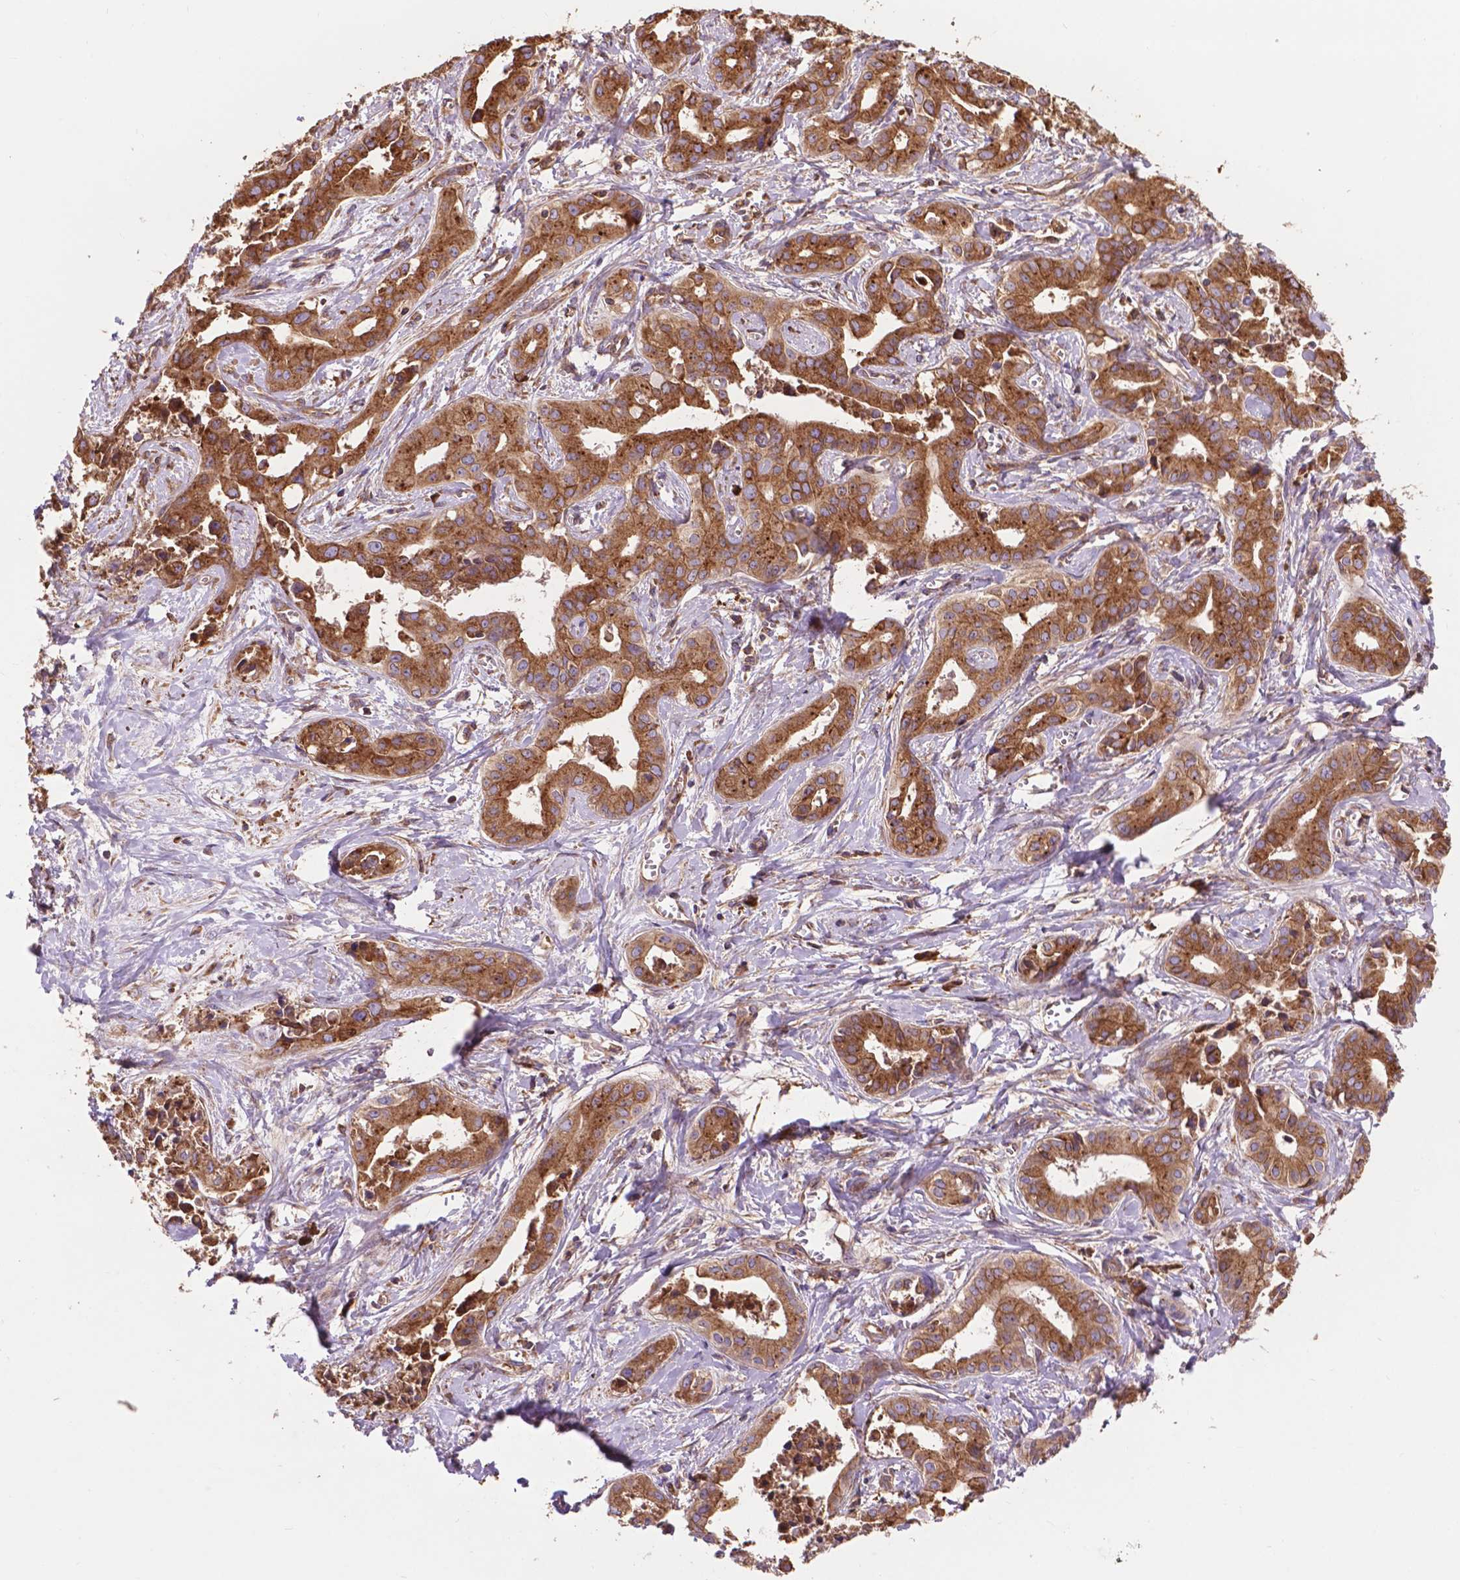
{"staining": {"intensity": "moderate", "quantity": ">75%", "location": "cytoplasmic/membranous"}, "tissue": "liver cancer", "cell_type": "Tumor cells", "image_type": "cancer", "snomed": [{"axis": "morphology", "description": "Cholangiocarcinoma"}, {"axis": "topography", "description": "Liver"}], "caption": "Liver cholangiocarcinoma stained with immunohistochemistry reveals moderate cytoplasmic/membranous positivity in approximately >75% of tumor cells.", "gene": "CCDC71L", "patient": {"sex": "female", "age": 65}}